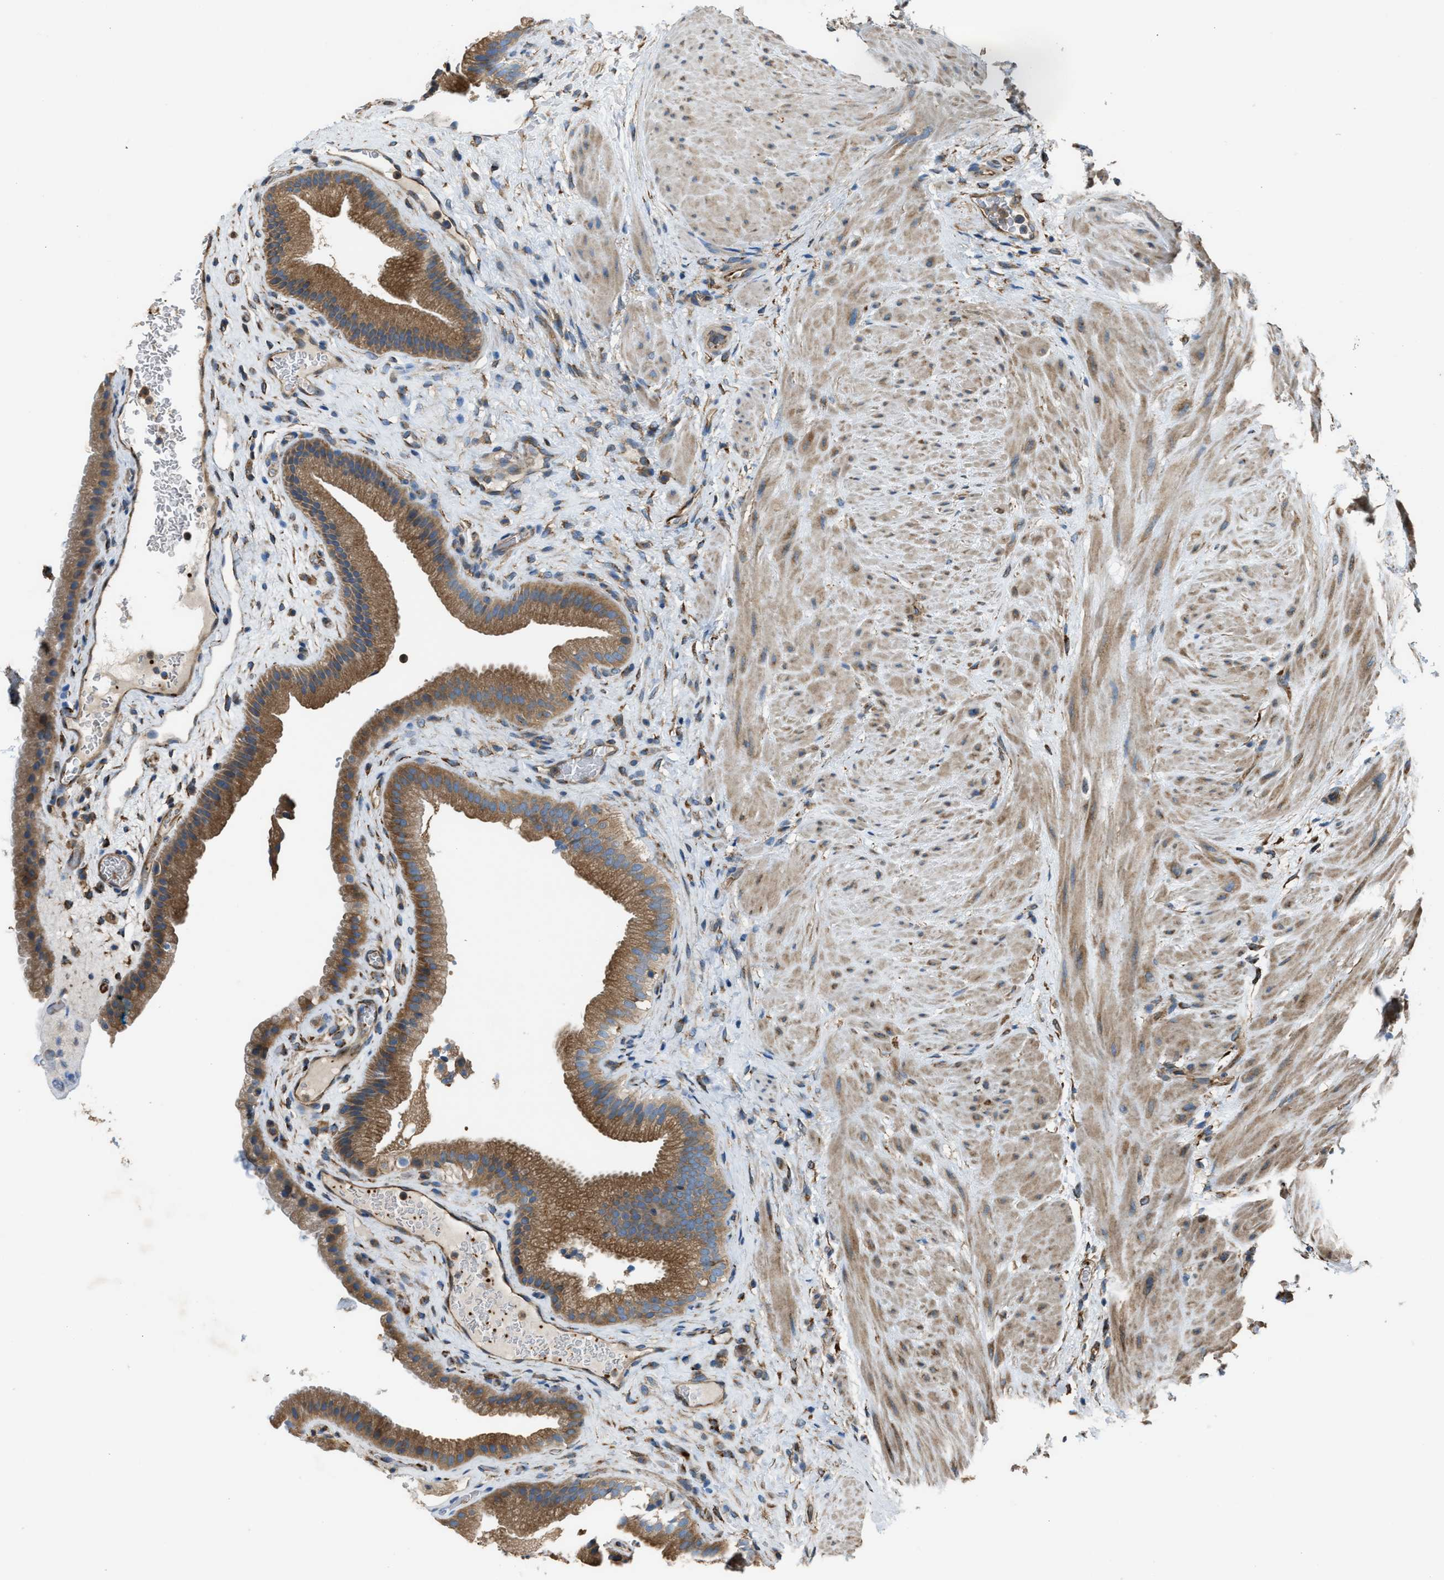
{"staining": {"intensity": "strong", "quantity": ">75%", "location": "cytoplasmic/membranous"}, "tissue": "gallbladder", "cell_type": "Glandular cells", "image_type": "normal", "snomed": [{"axis": "morphology", "description": "Normal tissue, NOS"}, {"axis": "topography", "description": "Gallbladder"}], "caption": "IHC image of unremarkable human gallbladder stained for a protein (brown), which displays high levels of strong cytoplasmic/membranous staining in approximately >75% of glandular cells.", "gene": "TRPC1", "patient": {"sex": "male", "age": 49}}